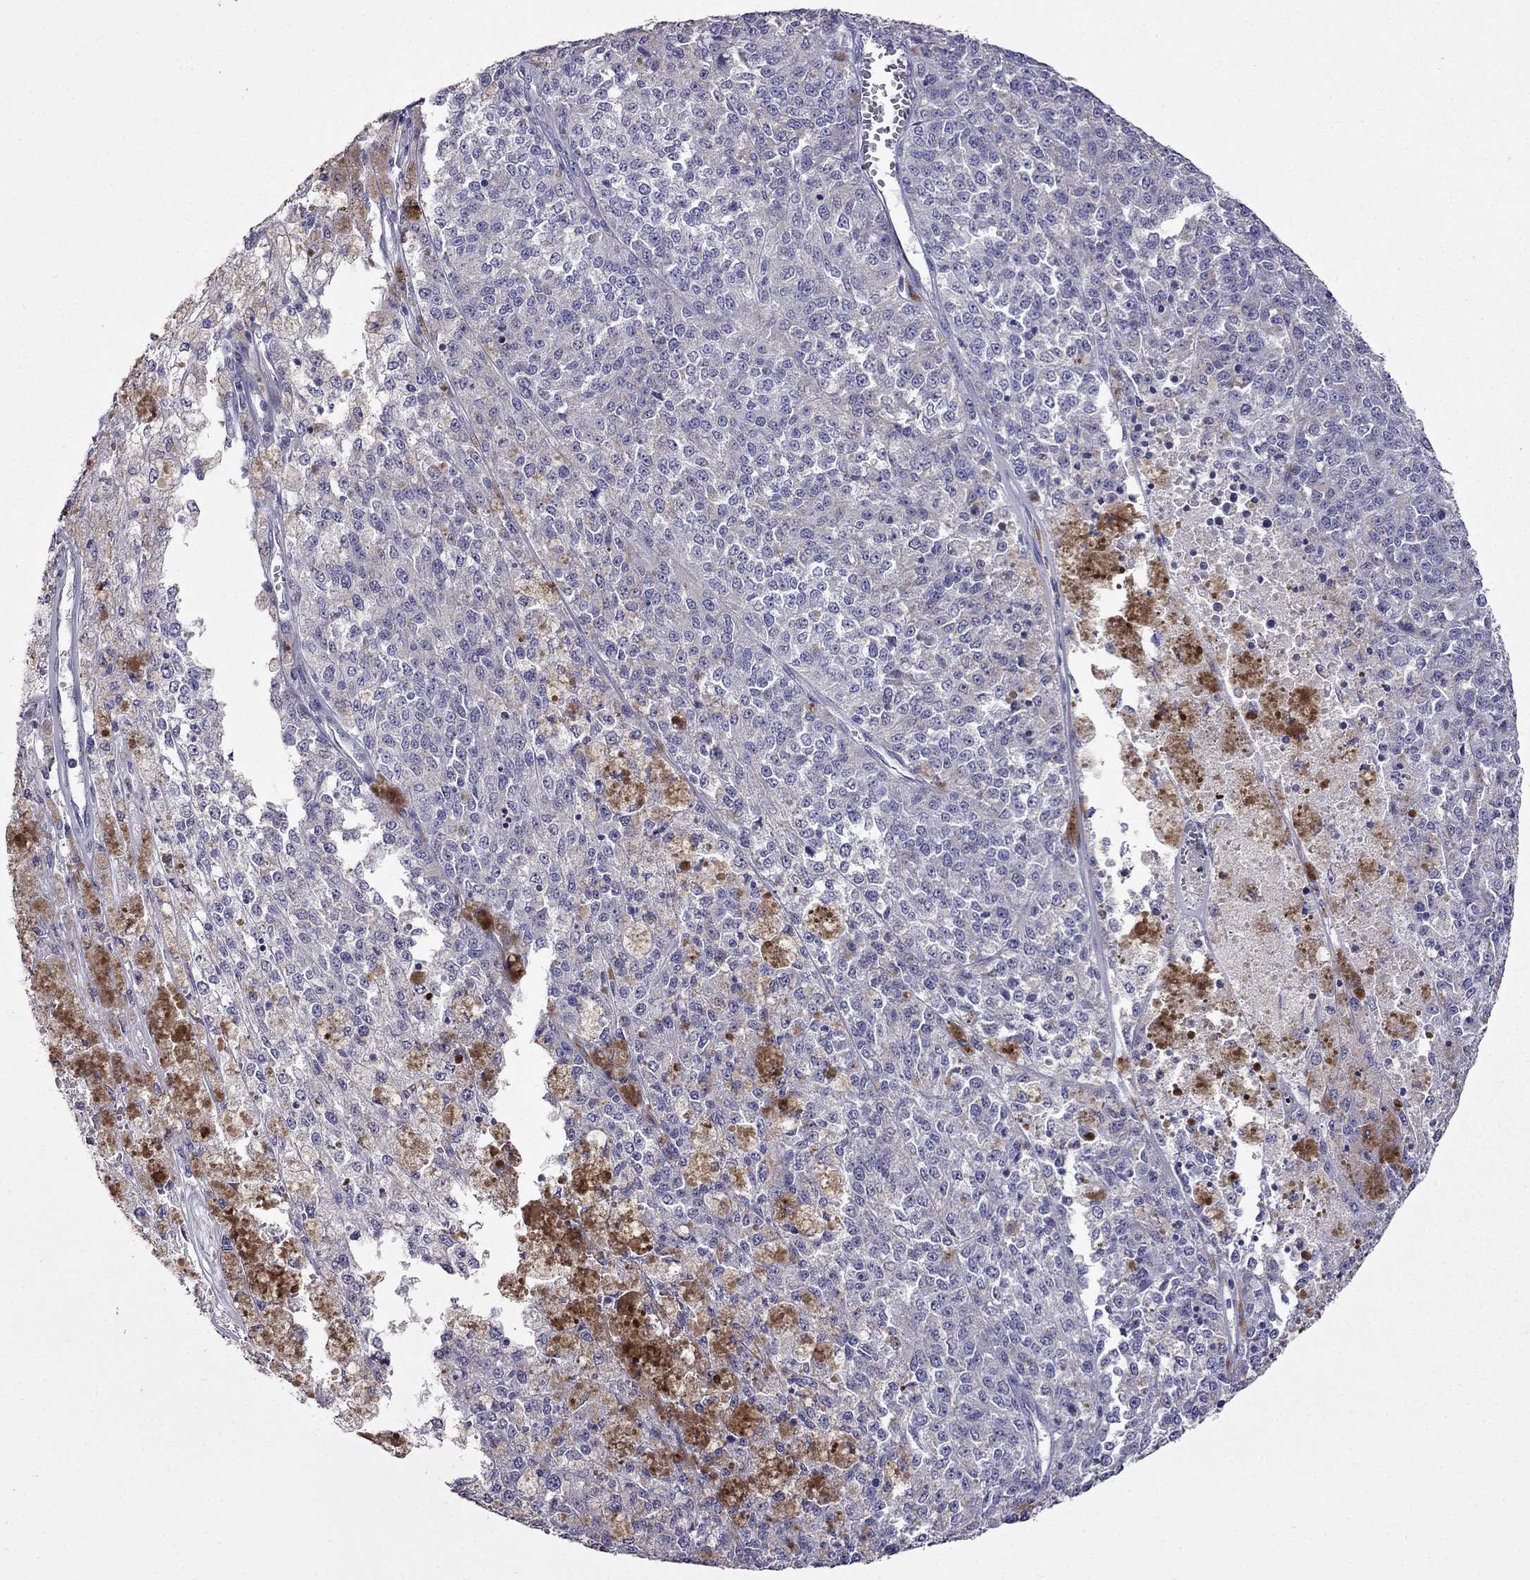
{"staining": {"intensity": "negative", "quantity": "none", "location": "none"}, "tissue": "melanoma", "cell_type": "Tumor cells", "image_type": "cancer", "snomed": [{"axis": "morphology", "description": "Malignant melanoma, Metastatic site"}, {"axis": "topography", "description": "Lymph node"}], "caption": "Tumor cells show no significant expression in melanoma.", "gene": "AK5", "patient": {"sex": "female", "age": 64}}